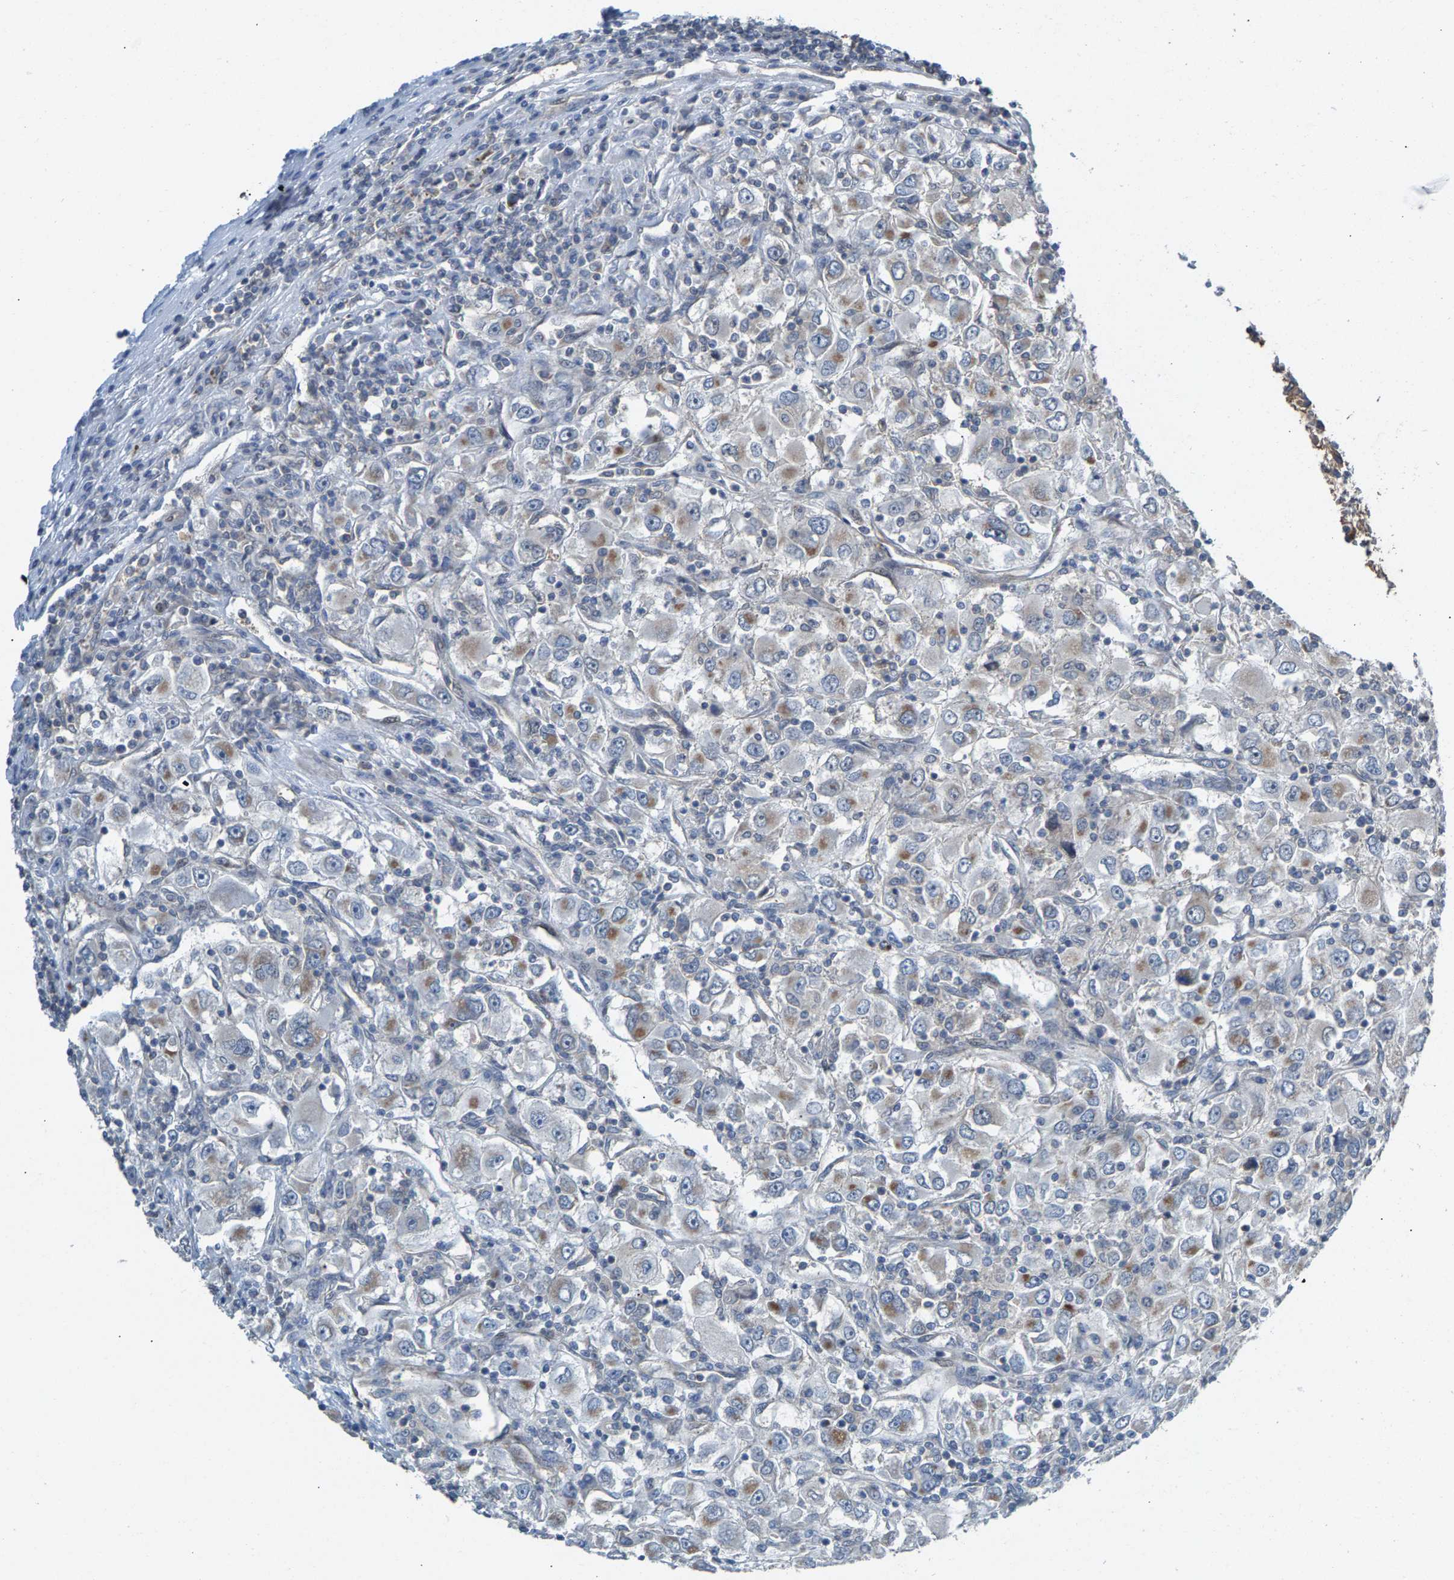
{"staining": {"intensity": "weak", "quantity": "25%-75%", "location": "cytoplasmic/membranous"}, "tissue": "renal cancer", "cell_type": "Tumor cells", "image_type": "cancer", "snomed": [{"axis": "morphology", "description": "Adenocarcinoma, NOS"}, {"axis": "topography", "description": "Kidney"}], "caption": "About 25%-75% of tumor cells in renal adenocarcinoma display weak cytoplasmic/membranous protein expression as visualized by brown immunohistochemical staining.", "gene": "MRM1", "patient": {"sex": "female", "age": 52}}